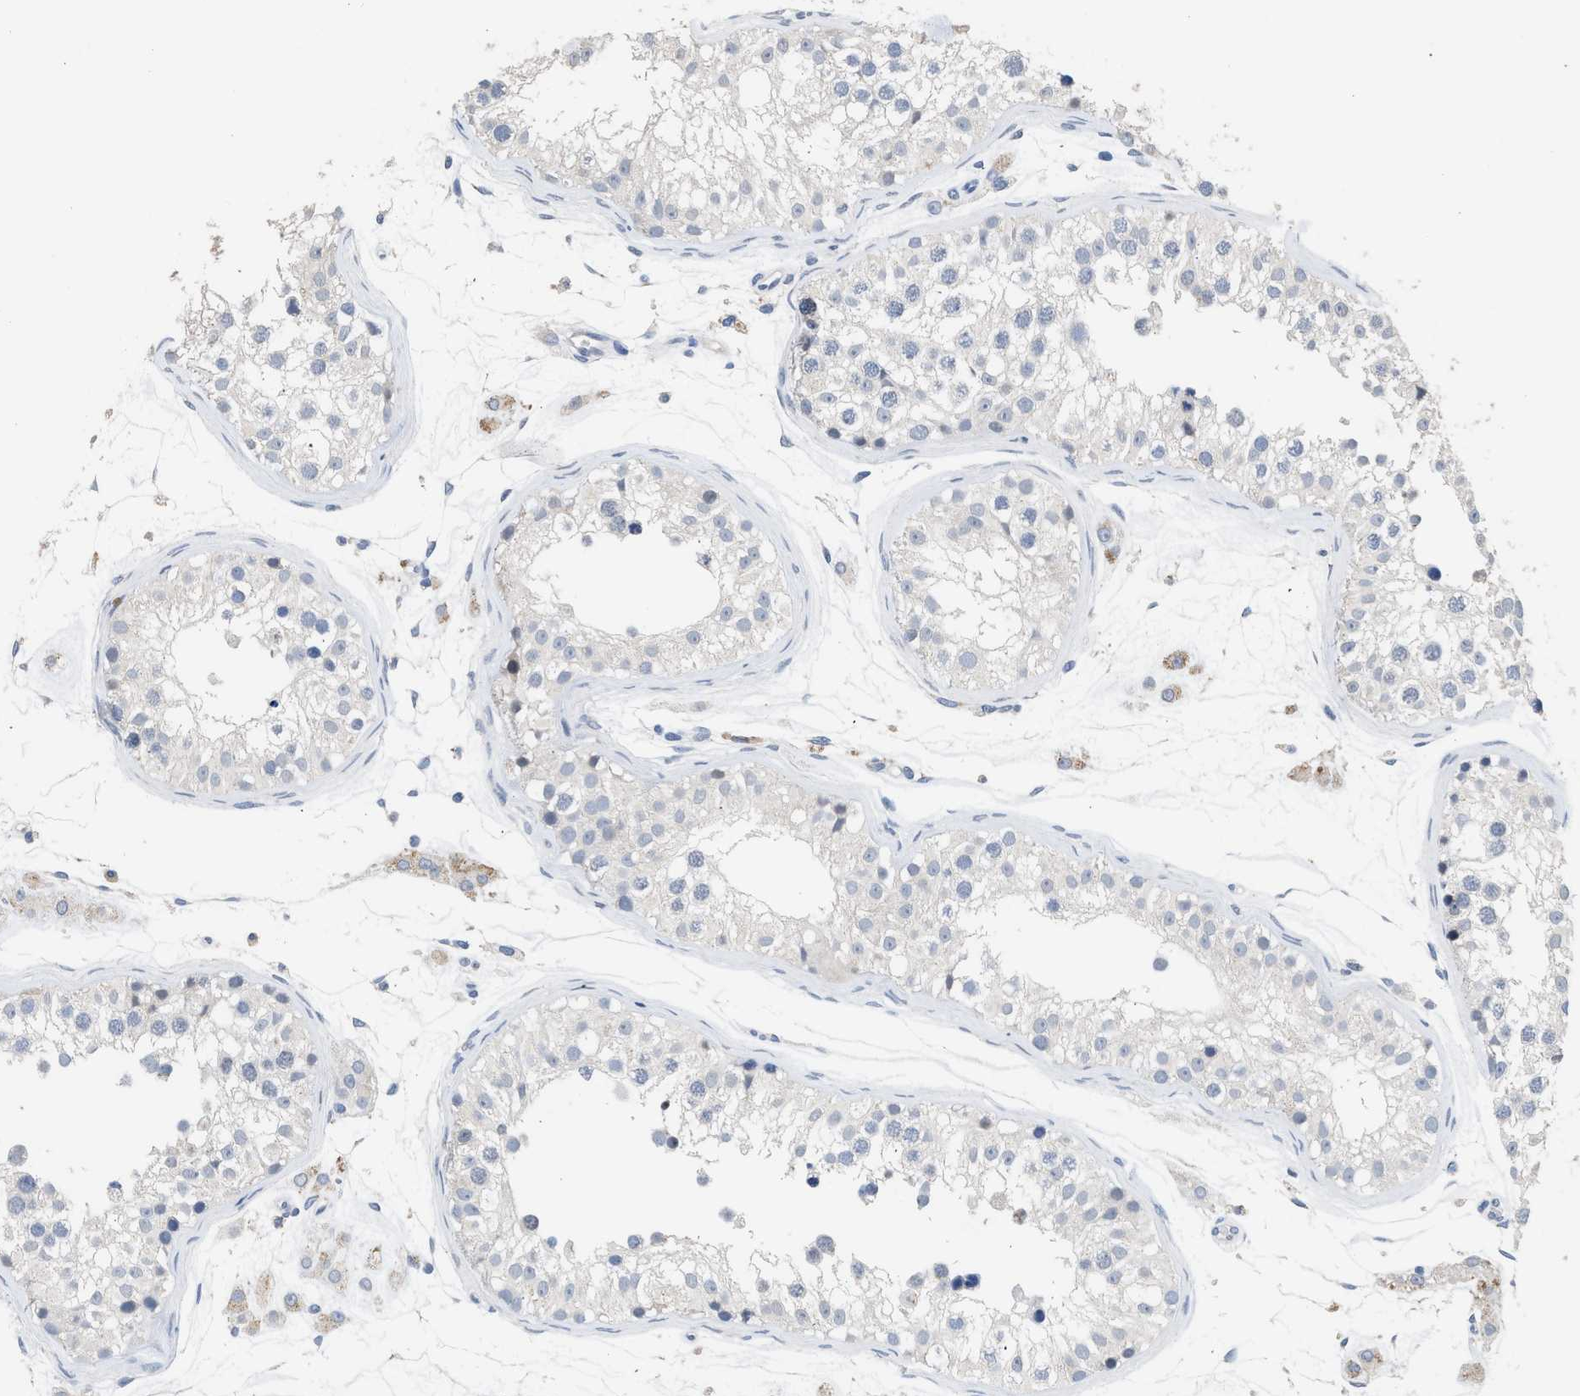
{"staining": {"intensity": "weak", "quantity": "<25%", "location": "cytoplasmic/membranous"}, "tissue": "testis", "cell_type": "Cells in seminiferous ducts", "image_type": "normal", "snomed": [{"axis": "morphology", "description": "Normal tissue, NOS"}, {"axis": "morphology", "description": "Adenocarcinoma, metastatic, NOS"}, {"axis": "topography", "description": "Testis"}], "caption": "Immunohistochemistry (IHC) histopathology image of normal testis: human testis stained with DAB (3,3'-diaminobenzidine) exhibits no significant protein positivity in cells in seminiferous ducts. (DAB (3,3'-diaminobenzidine) immunohistochemistry (IHC) visualized using brightfield microscopy, high magnification).", "gene": "CSF3R", "patient": {"sex": "male", "age": 26}}